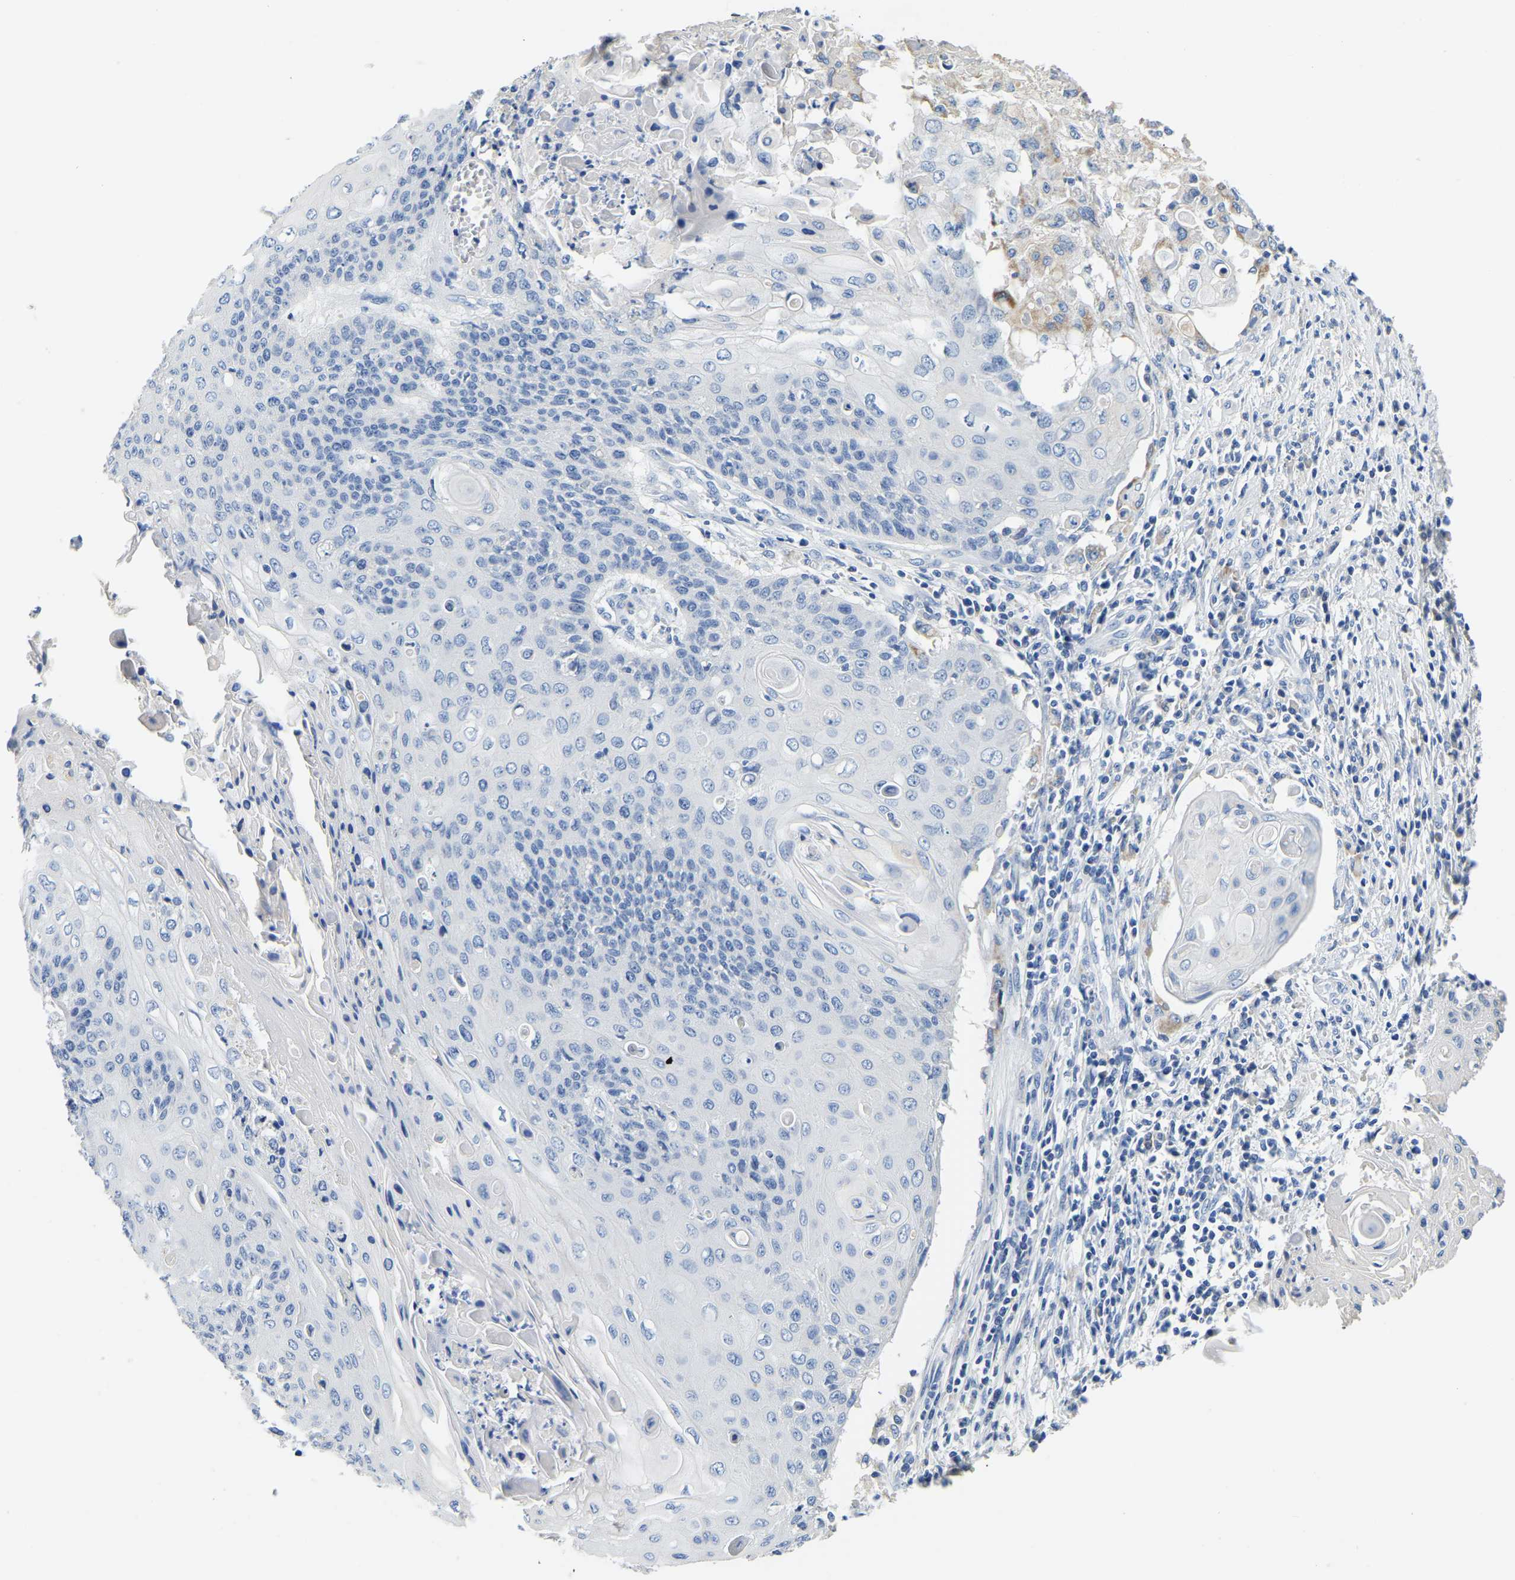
{"staining": {"intensity": "negative", "quantity": "none", "location": "none"}, "tissue": "cervical cancer", "cell_type": "Tumor cells", "image_type": "cancer", "snomed": [{"axis": "morphology", "description": "Squamous cell carcinoma, NOS"}, {"axis": "topography", "description": "Cervix"}], "caption": "High power microscopy micrograph of an IHC micrograph of cervical cancer, revealing no significant staining in tumor cells.", "gene": "PCK2", "patient": {"sex": "female", "age": 39}}